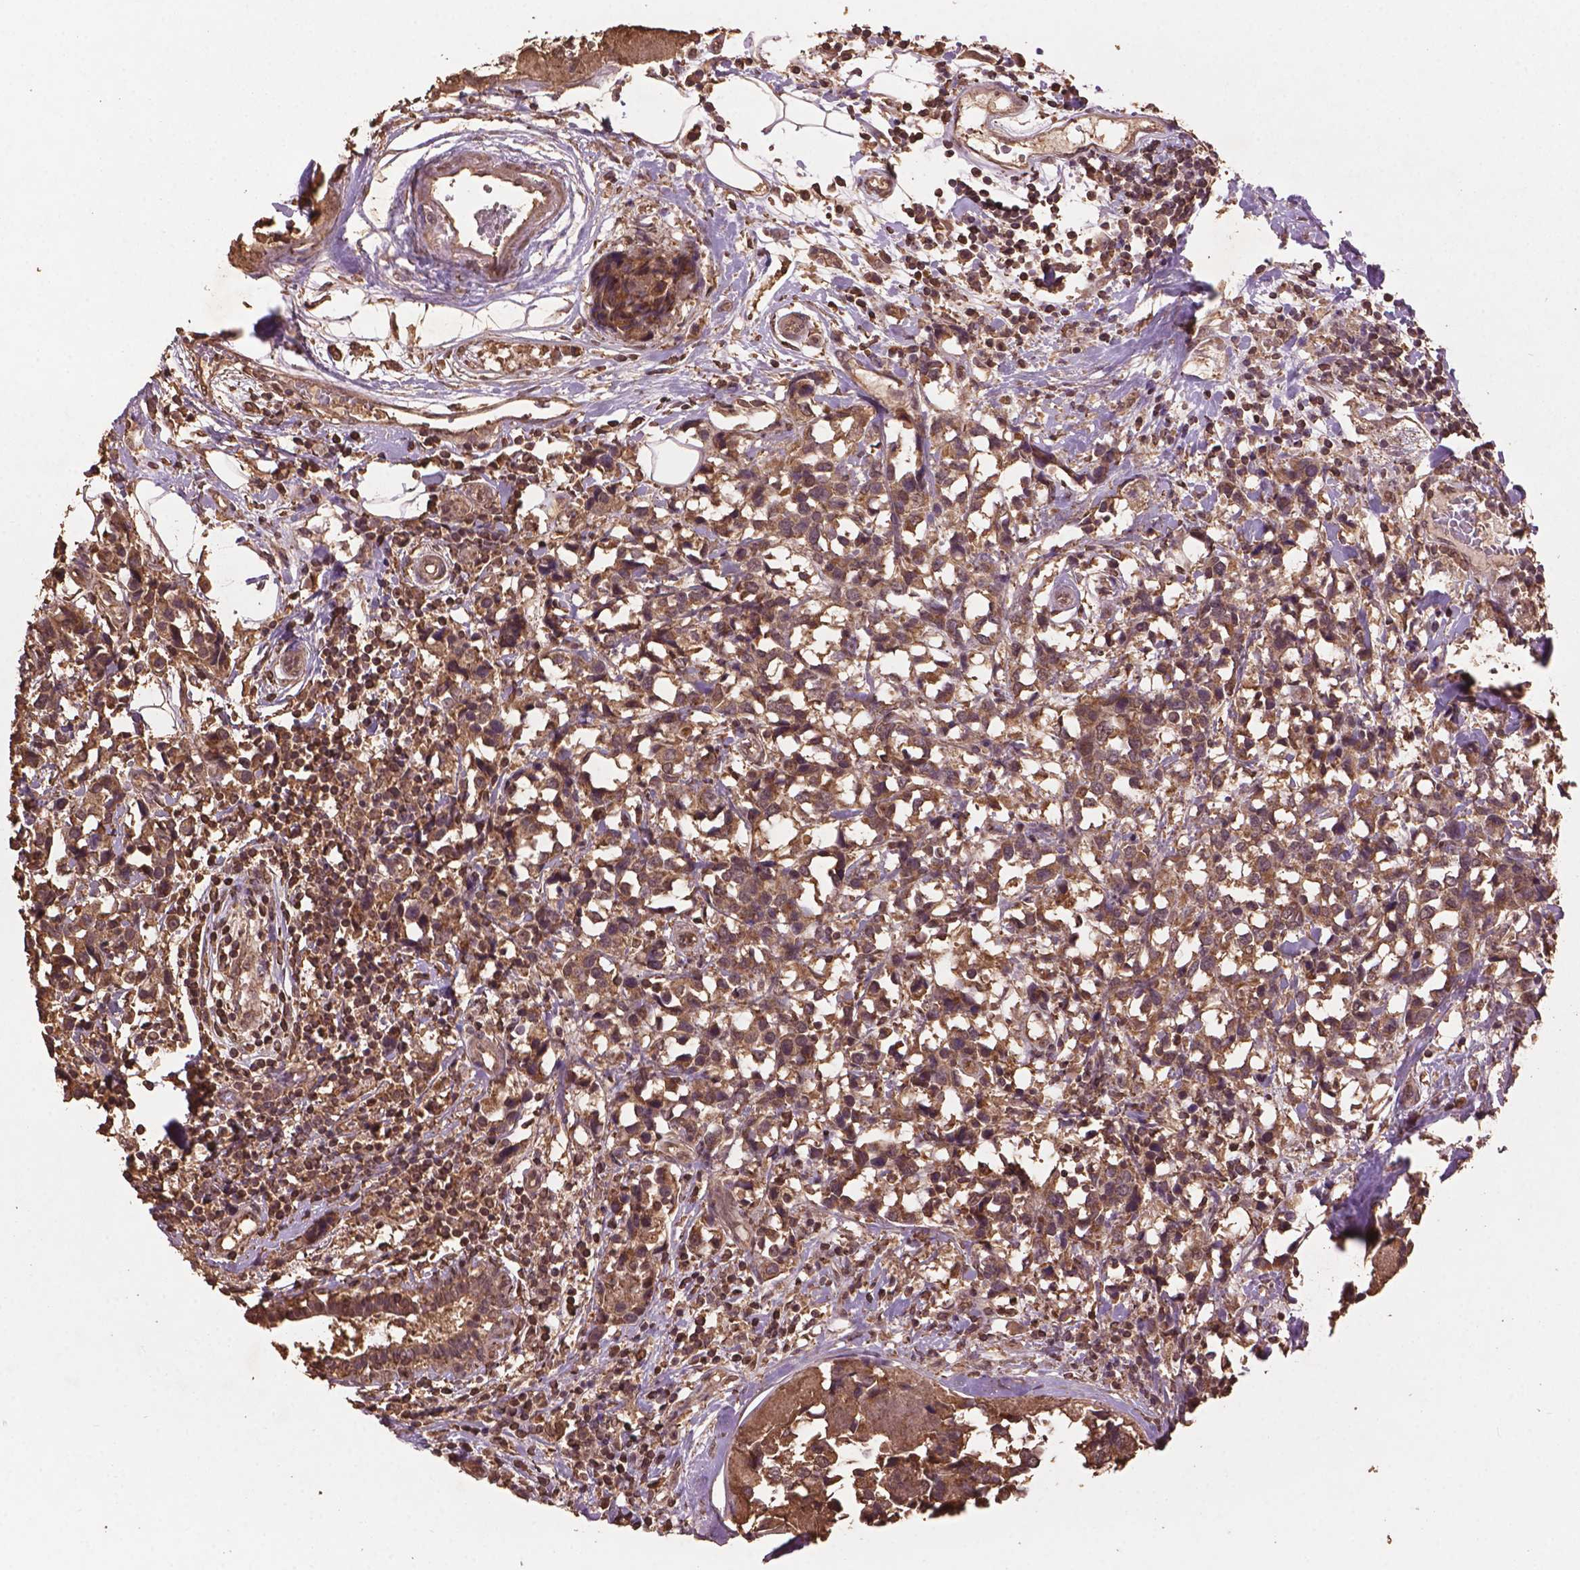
{"staining": {"intensity": "moderate", "quantity": ">75%", "location": "cytoplasmic/membranous"}, "tissue": "breast cancer", "cell_type": "Tumor cells", "image_type": "cancer", "snomed": [{"axis": "morphology", "description": "Lobular carcinoma"}, {"axis": "topography", "description": "Breast"}], "caption": "Immunohistochemistry image of neoplastic tissue: human breast lobular carcinoma stained using immunohistochemistry reveals medium levels of moderate protein expression localized specifically in the cytoplasmic/membranous of tumor cells, appearing as a cytoplasmic/membranous brown color.", "gene": "BABAM1", "patient": {"sex": "female", "age": 59}}